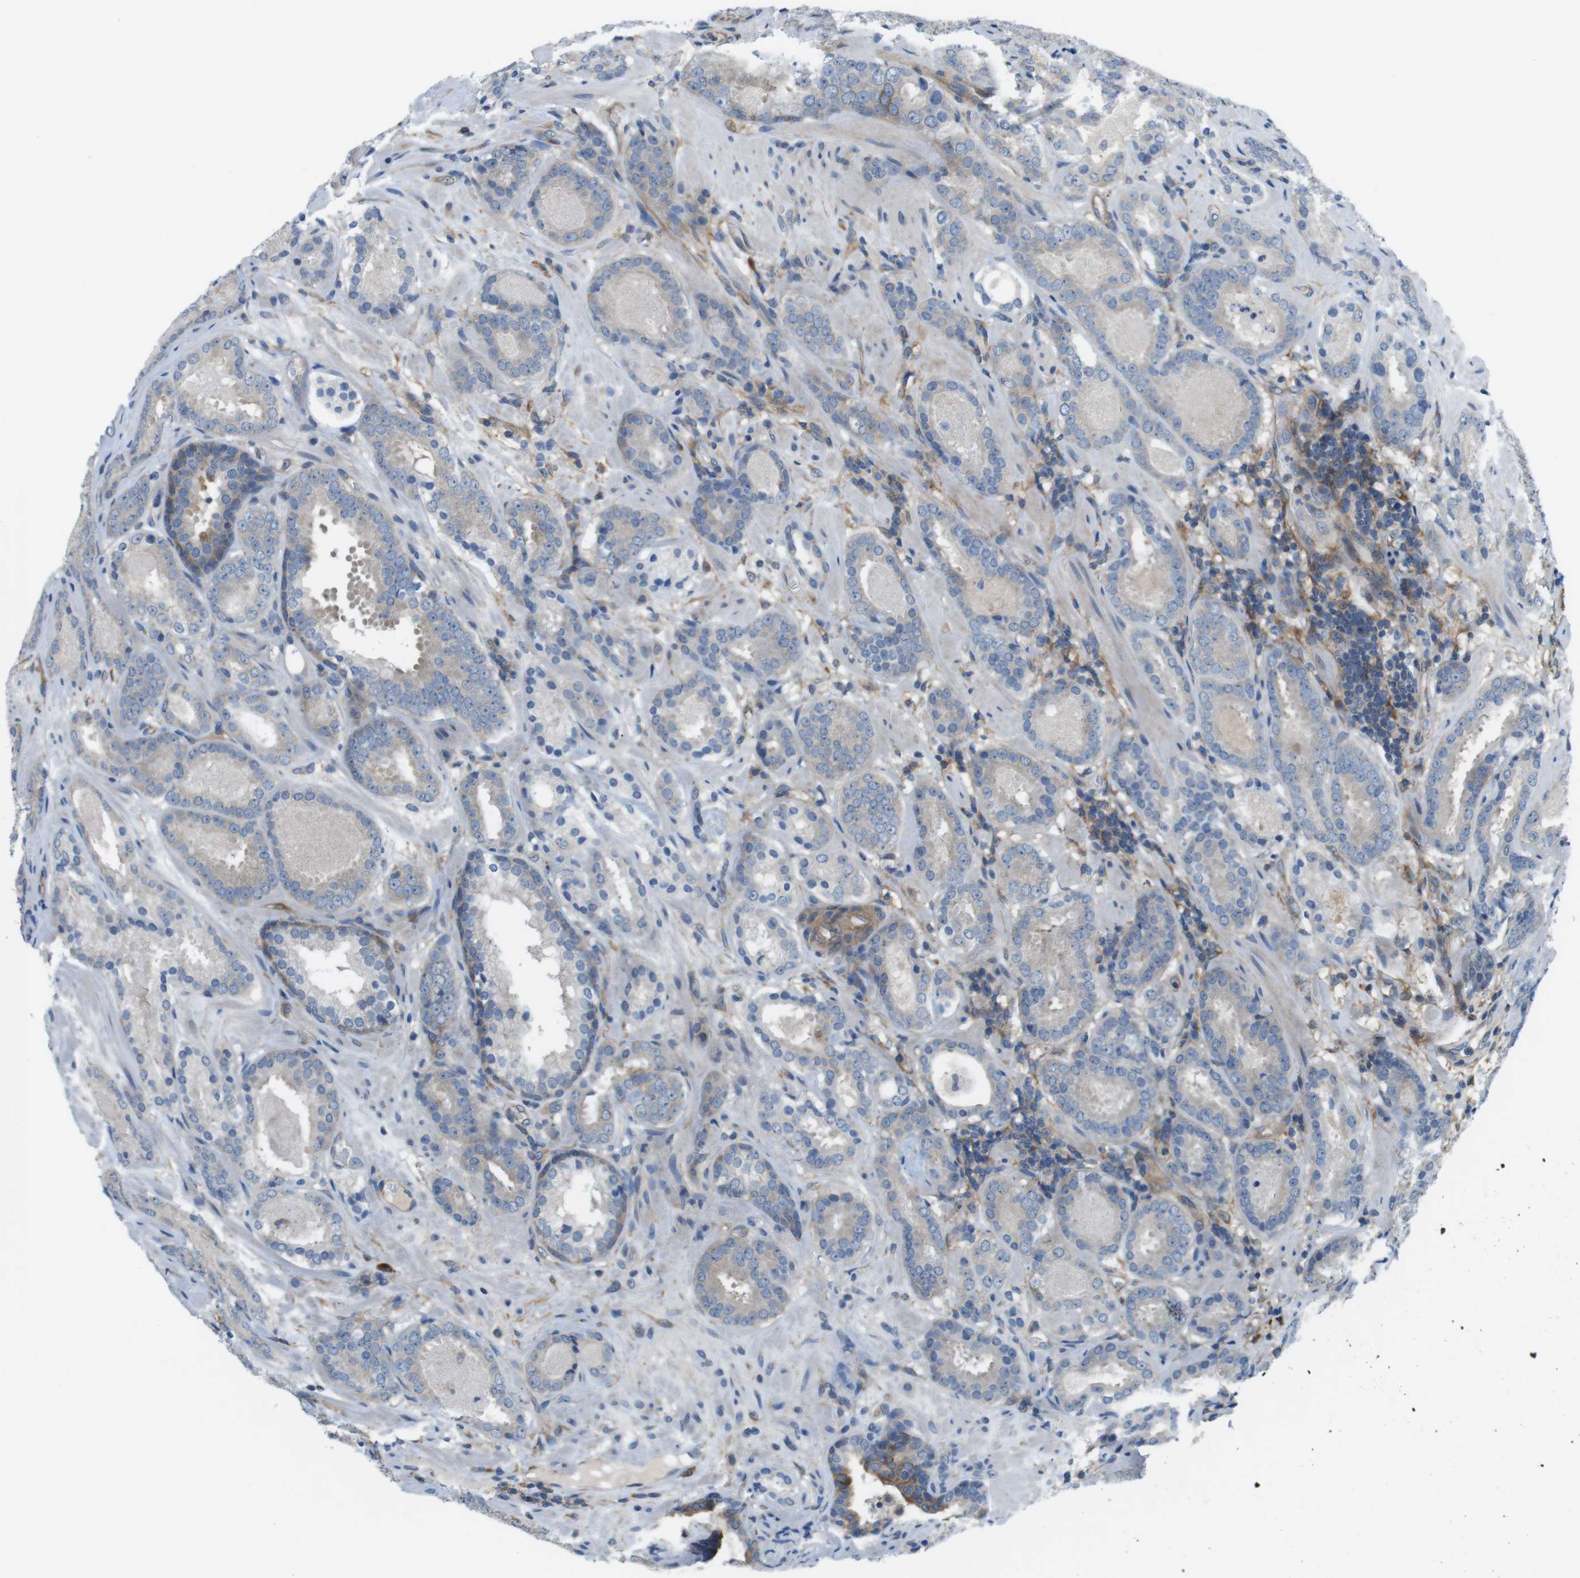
{"staining": {"intensity": "negative", "quantity": "none", "location": "none"}, "tissue": "prostate cancer", "cell_type": "Tumor cells", "image_type": "cancer", "snomed": [{"axis": "morphology", "description": "Adenocarcinoma, Low grade"}, {"axis": "topography", "description": "Prostate"}], "caption": "Immunohistochemistry photomicrograph of low-grade adenocarcinoma (prostate) stained for a protein (brown), which reveals no expression in tumor cells. (Stains: DAB IHC with hematoxylin counter stain, Microscopy: brightfield microscopy at high magnification).", "gene": "DCLK1", "patient": {"sex": "male", "age": 69}}